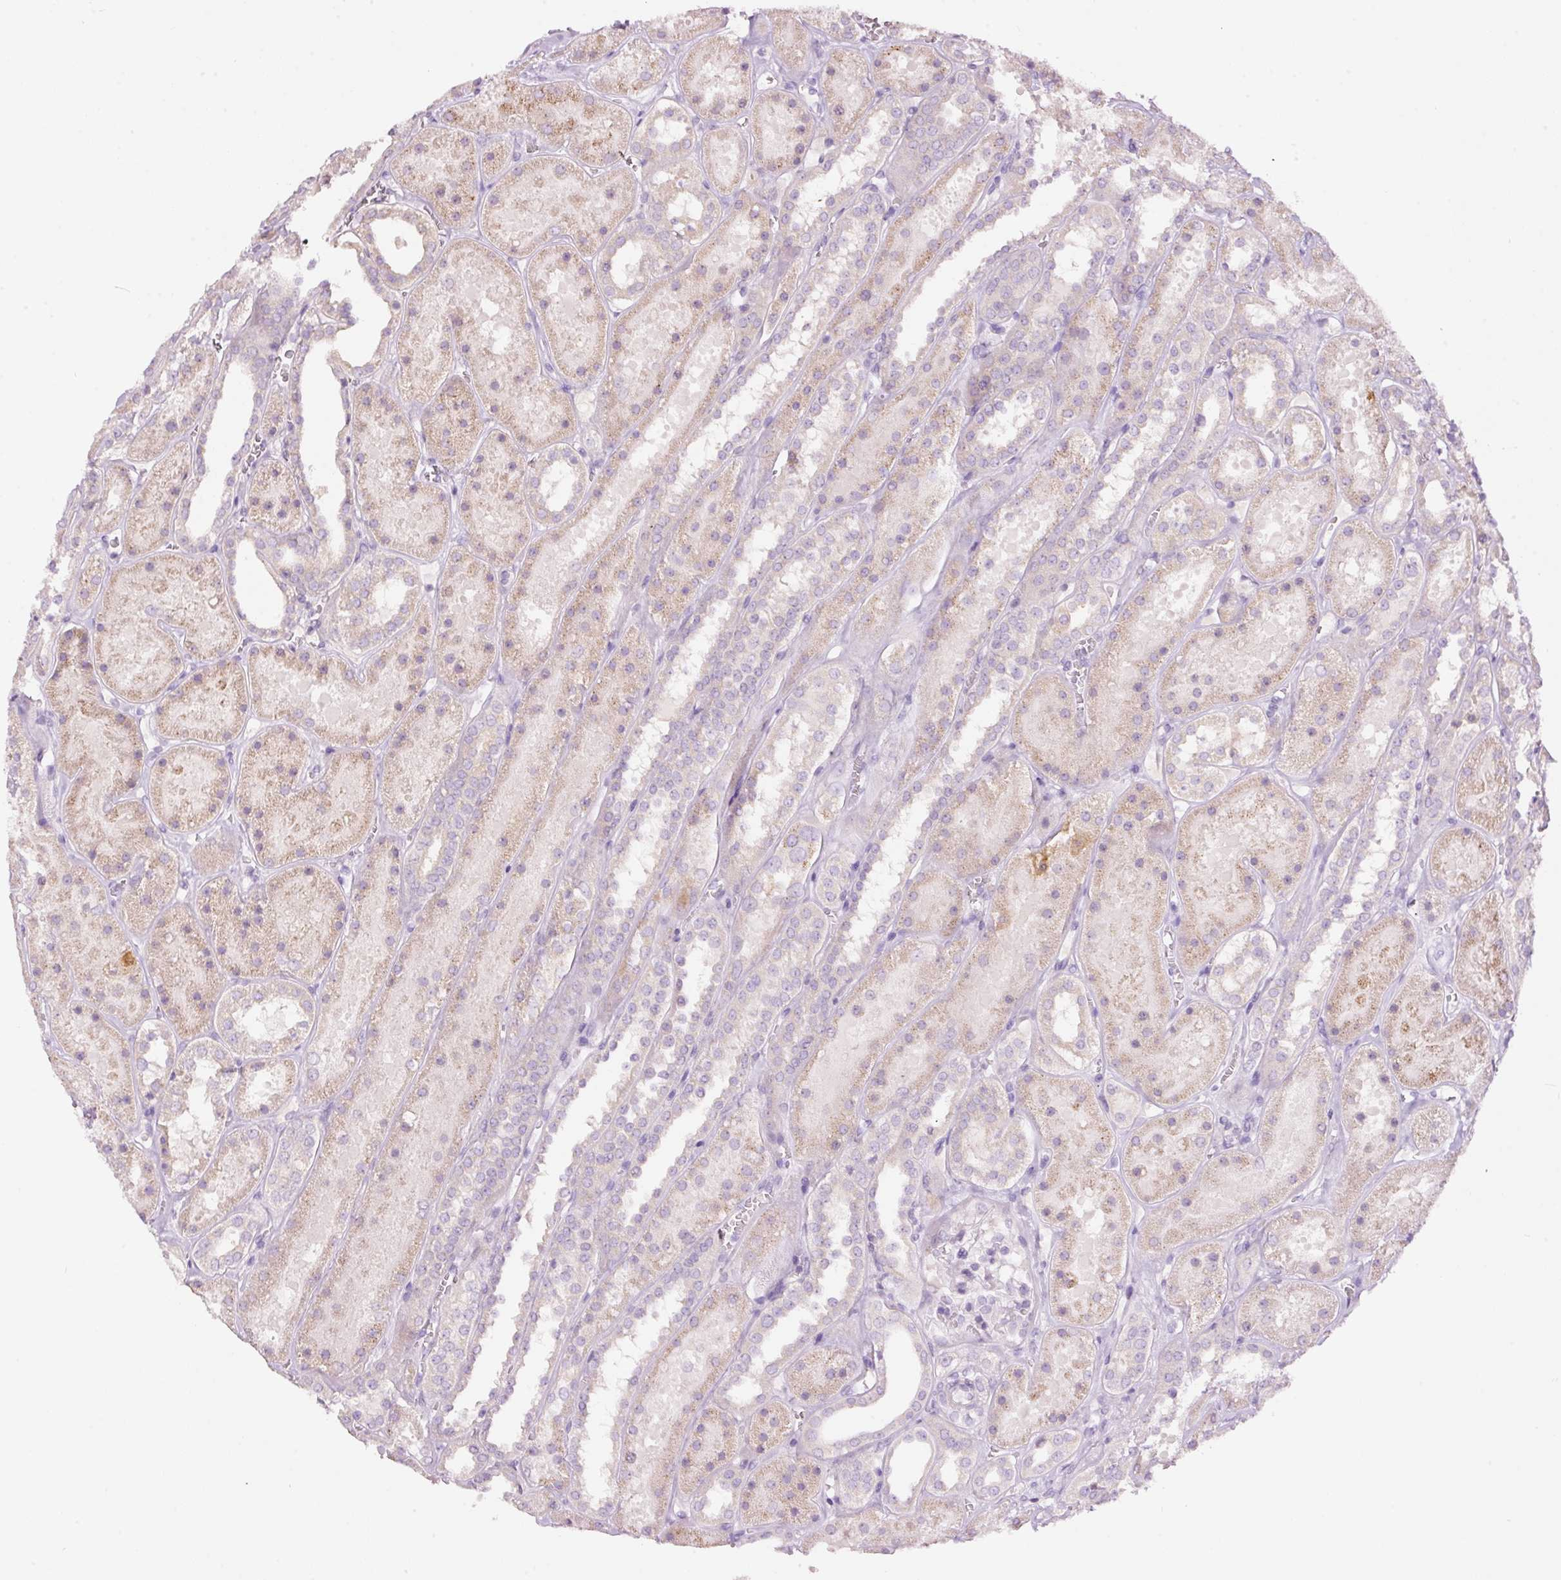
{"staining": {"intensity": "weak", "quantity": "<25%", "location": "cytoplasmic/membranous"}, "tissue": "kidney", "cell_type": "Cells in glomeruli", "image_type": "normal", "snomed": [{"axis": "morphology", "description": "Normal tissue, NOS"}, {"axis": "topography", "description": "Kidney"}], "caption": "Immunohistochemistry of normal kidney reveals no positivity in cells in glomeruli.", "gene": "RSPO2", "patient": {"sex": "female", "age": 41}}